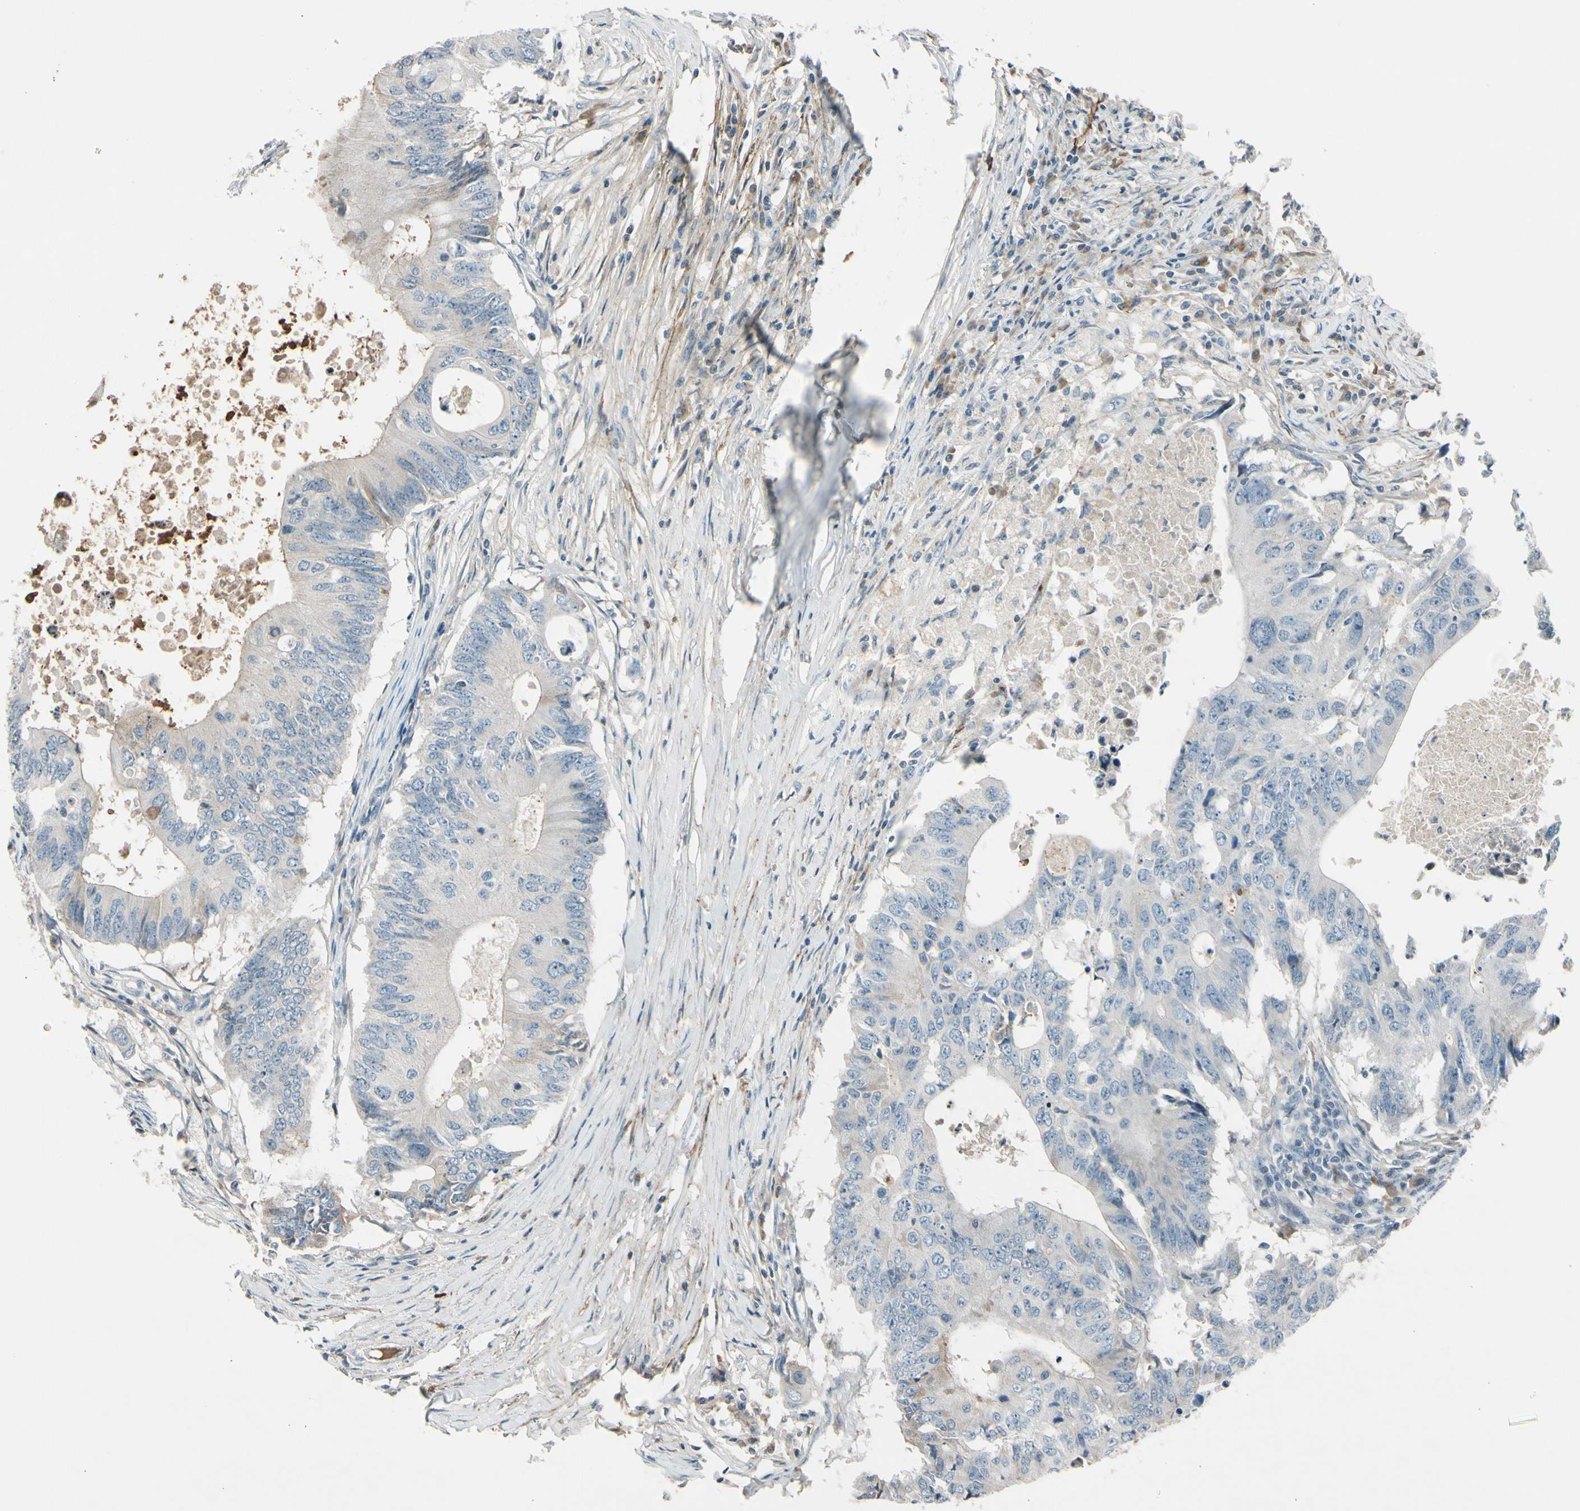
{"staining": {"intensity": "negative", "quantity": "none", "location": "none"}, "tissue": "colorectal cancer", "cell_type": "Tumor cells", "image_type": "cancer", "snomed": [{"axis": "morphology", "description": "Adenocarcinoma, NOS"}, {"axis": "topography", "description": "Colon"}], "caption": "Immunohistochemistry histopathology image of neoplastic tissue: human adenocarcinoma (colorectal) stained with DAB demonstrates no significant protein positivity in tumor cells.", "gene": "PDPN", "patient": {"sex": "male", "age": 71}}